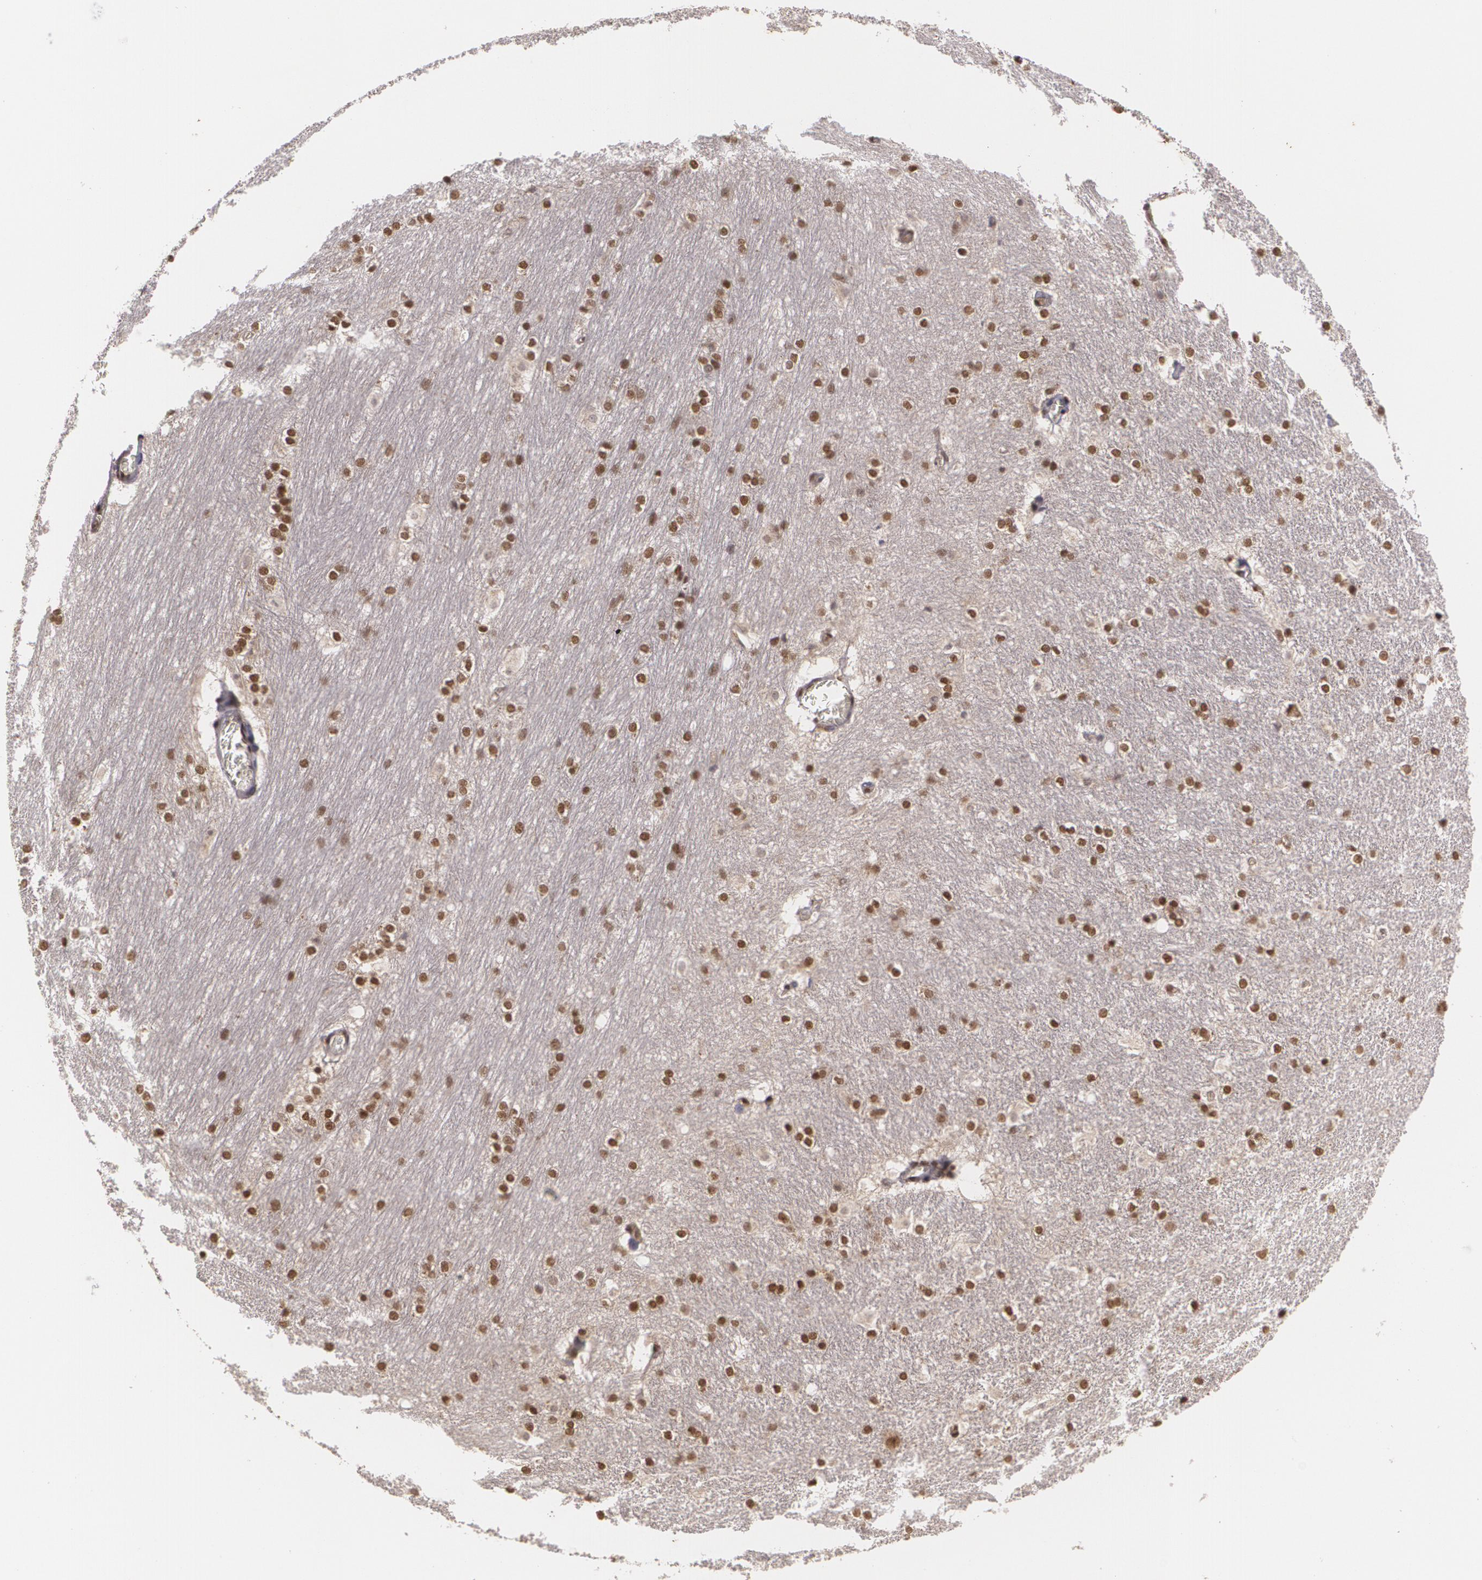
{"staining": {"intensity": "moderate", "quantity": ">75%", "location": "nuclear"}, "tissue": "hippocampus", "cell_type": "Glial cells", "image_type": "normal", "snomed": [{"axis": "morphology", "description": "Normal tissue, NOS"}, {"axis": "topography", "description": "Hippocampus"}], "caption": "Brown immunohistochemical staining in benign hippocampus displays moderate nuclear positivity in approximately >75% of glial cells.", "gene": "RXRB", "patient": {"sex": "female", "age": 19}}